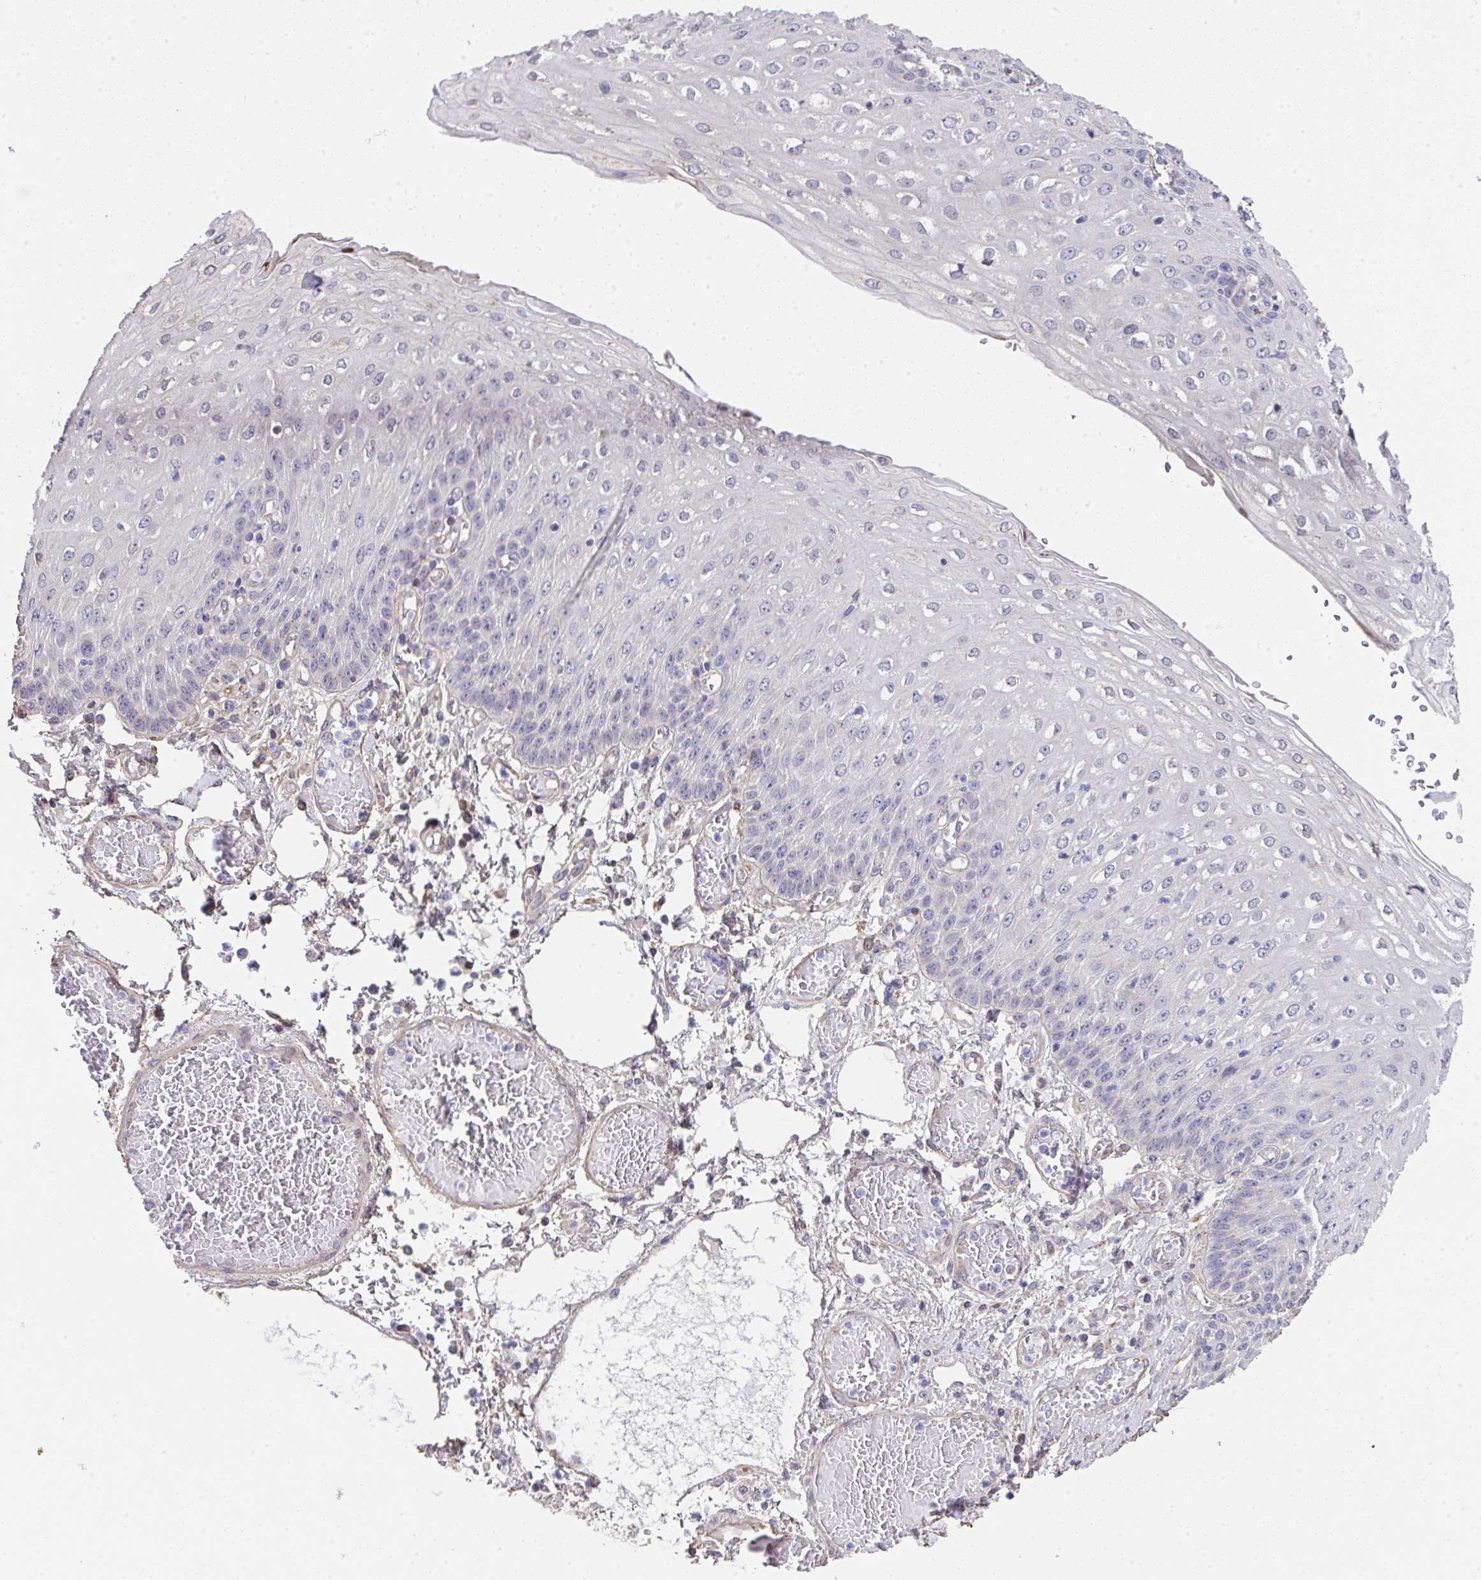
{"staining": {"intensity": "negative", "quantity": "none", "location": "none"}, "tissue": "esophagus", "cell_type": "Squamous epithelial cells", "image_type": "normal", "snomed": [{"axis": "morphology", "description": "Normal tissue, NOS"}, {"axis": "morphology", "description": "Adenocarcinoma, NOS"}, {"axis": "topography", "description": "Esophagus"}], "caption": "This is an immunohistochemistry photomicrograph of unremarkable esophagus. There is no expression in squamous epithelial cells.", "gene": "RUNDC3B", "patient": {"sex": "male", "age": 81}}